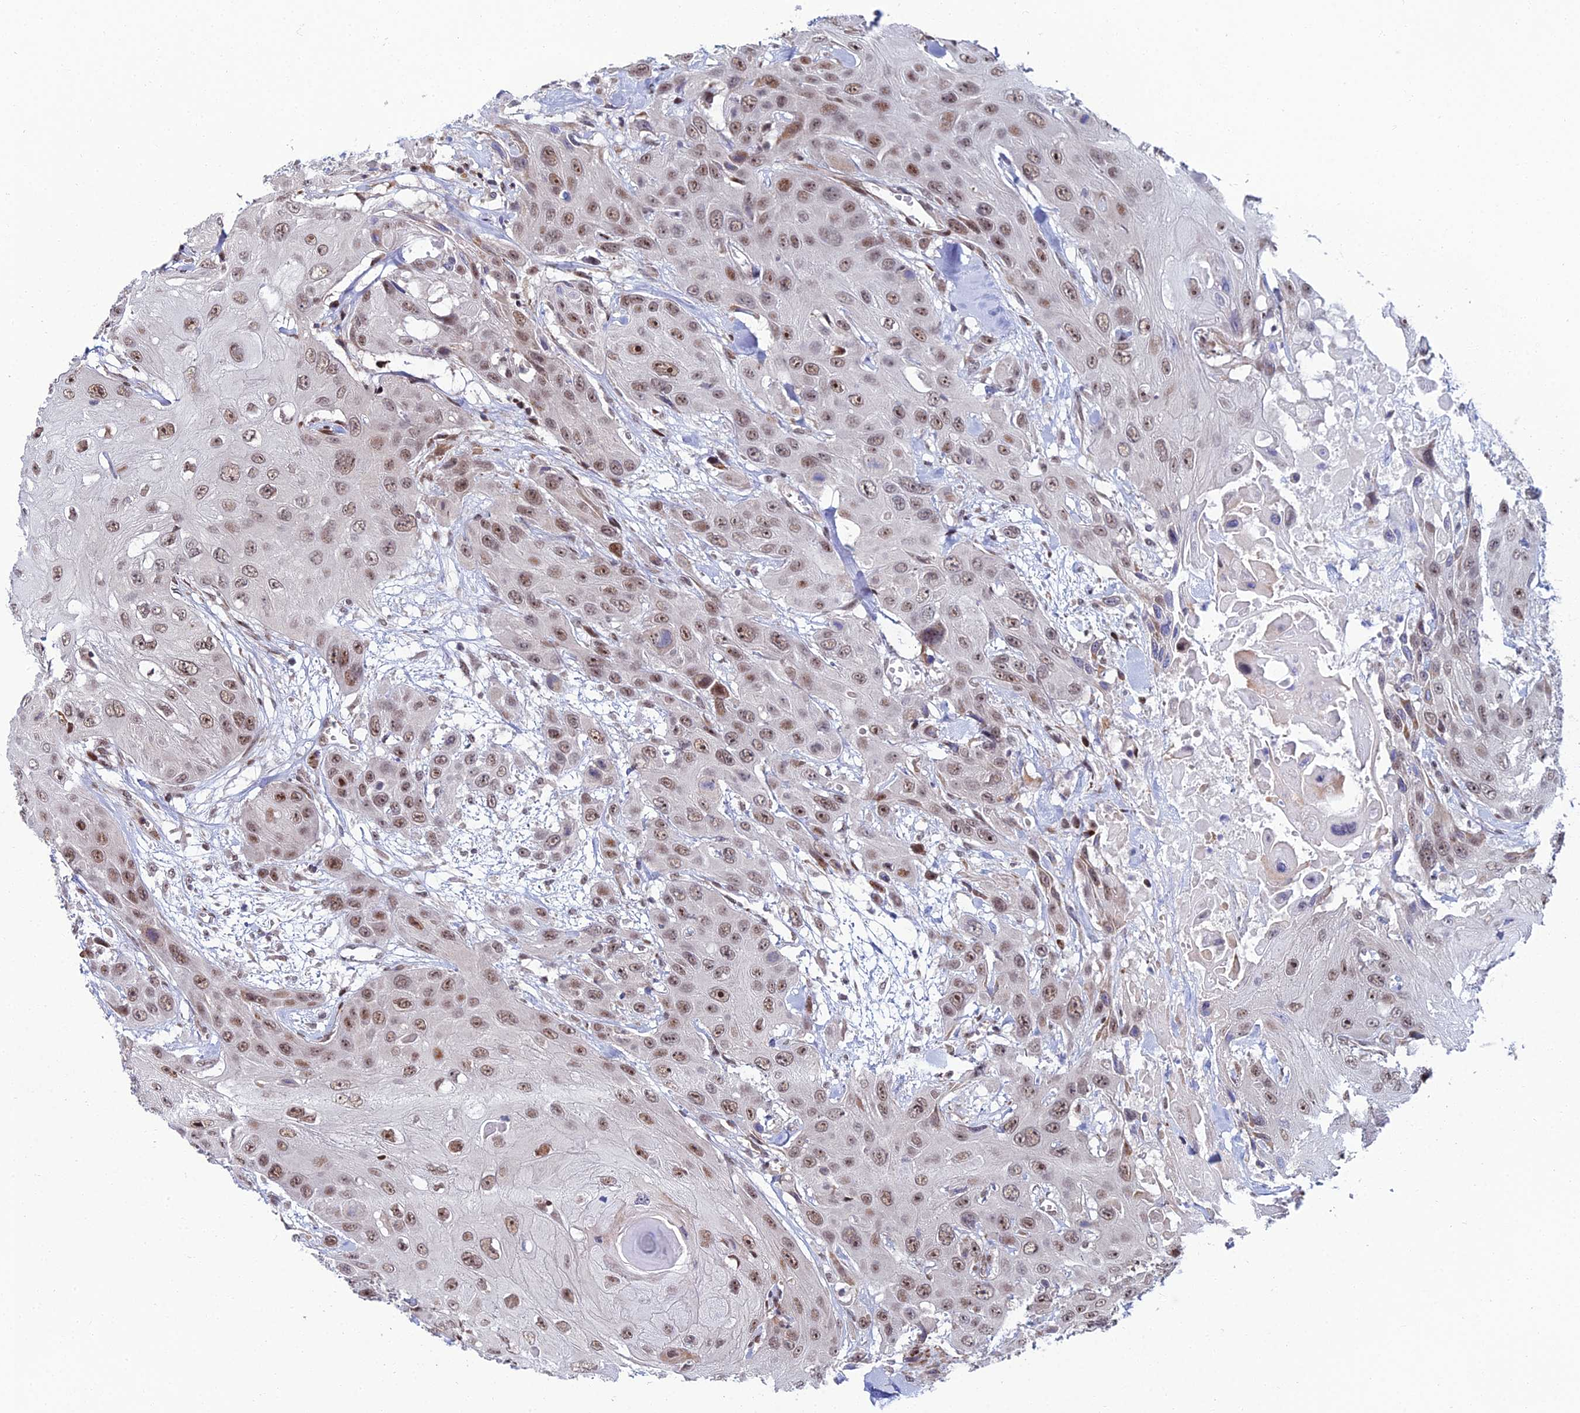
{"staining": {"intensity": "moderate", "quantity": ">75%", "location": "nuclear"}, "tissue": "head and neck cancer", "cell_type": "Tumor cells", "image_type": "cancer", "snomed": [{"axis": "morphology", "description": "Squamous cell carcinoma, NOS"}, {"axis": "topography", "description": "Head-Neck"}], "caption": "Brown immunohistochemical staining in human head and neck squamous cell carcinoma exhibits moderate nuclear staining in approximately >75% of tumor cells.", "gene": "ZNF668", "patient": {"sex": "male", "age": 81}}